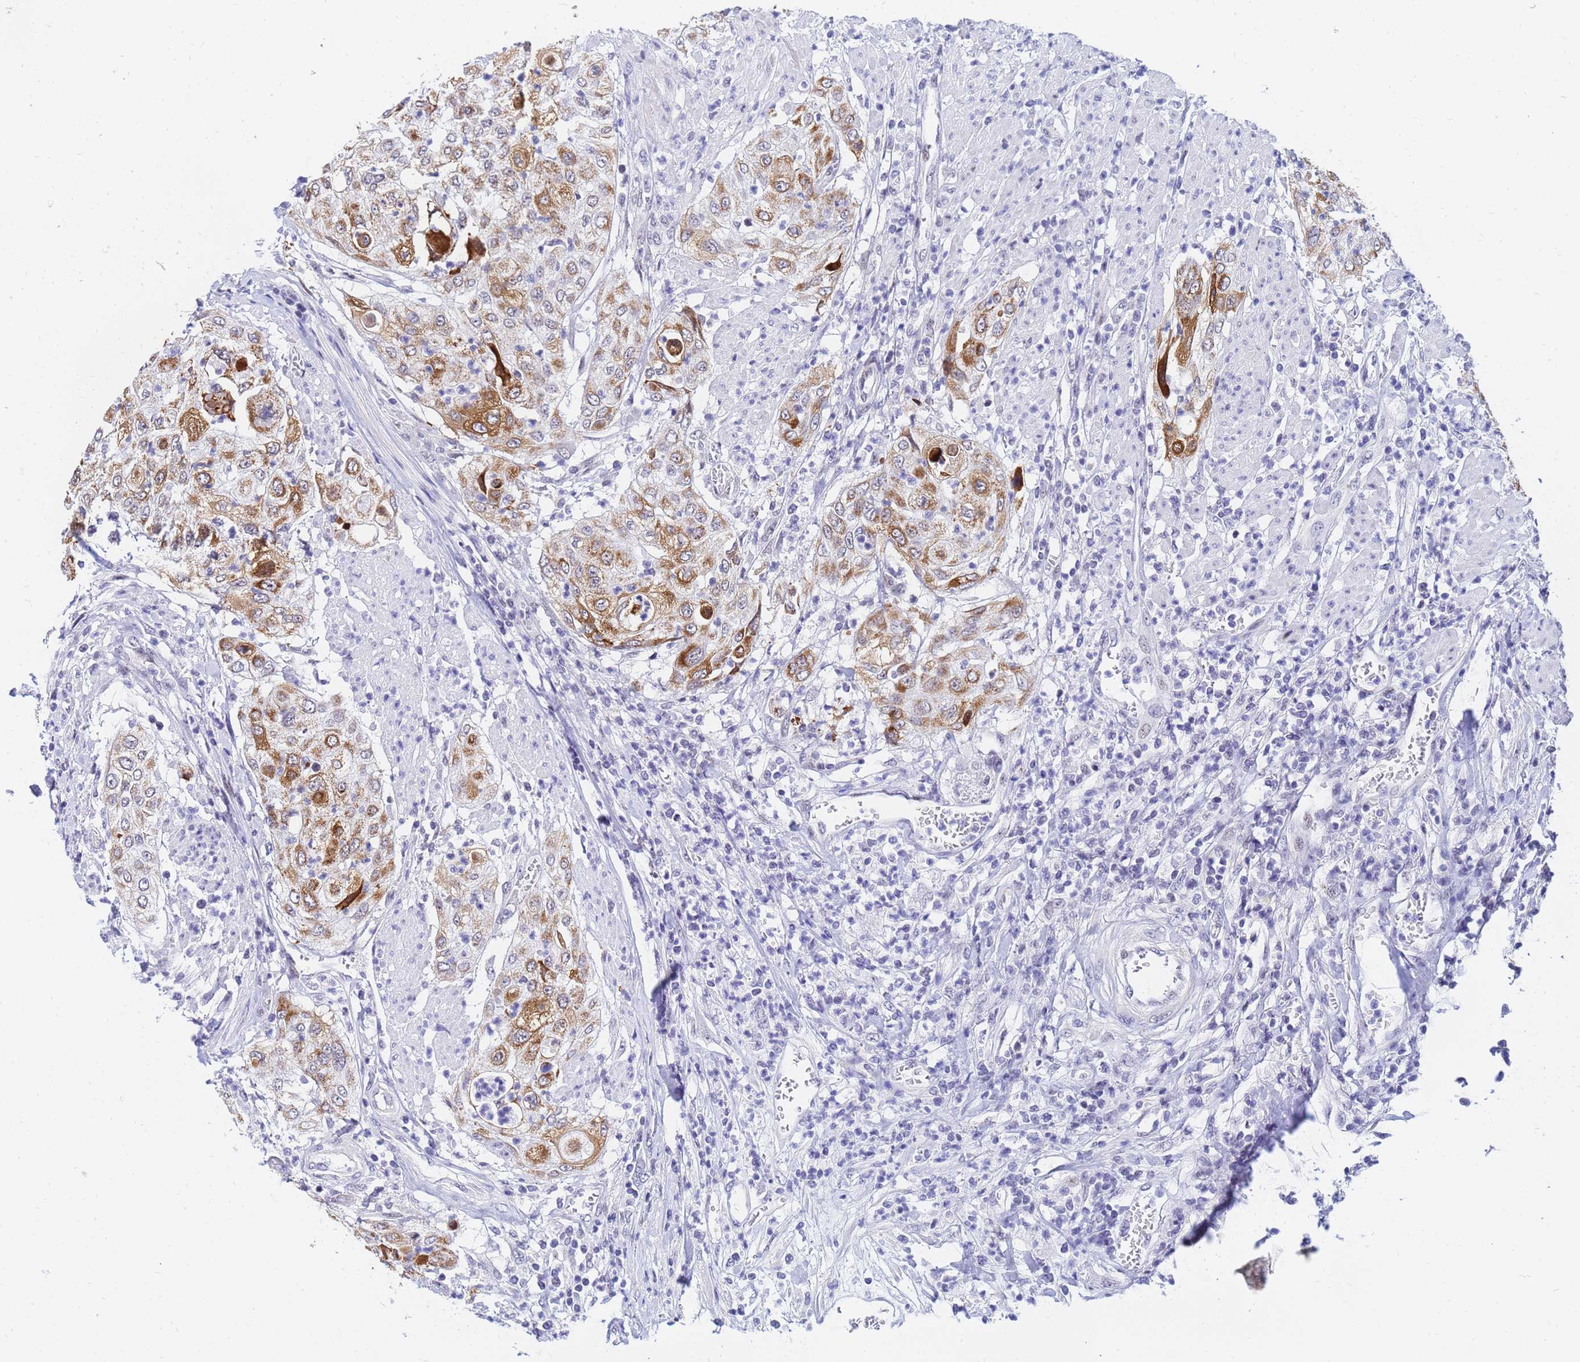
{"staining": {"intensity": "moderate", "quantity": ">75%", "location": "cytoplasmic/membranous"}, "tissue": "urothelial cancer", "cell_type": "Tumor cells", "image_type": "cancer", "snomed": [{"axis": "morphology", "description": "Urothelial carcinoma, High grade"}, {"axis": "topography", "description": "Urinary bladder"}], "caption": "Immunohistochemistry of human urothelial carcinoma (high-grade) shows medium levels of moderate cytoplasmic/membranous expression in approximately >75% of tumor cells. Using DAB (brown) and hematoxylin (blue) stains, captured at high magnification using brightfield microscopy.", "gene": "CKMT1A", "patient": {"sex": "female", "age": 79}}